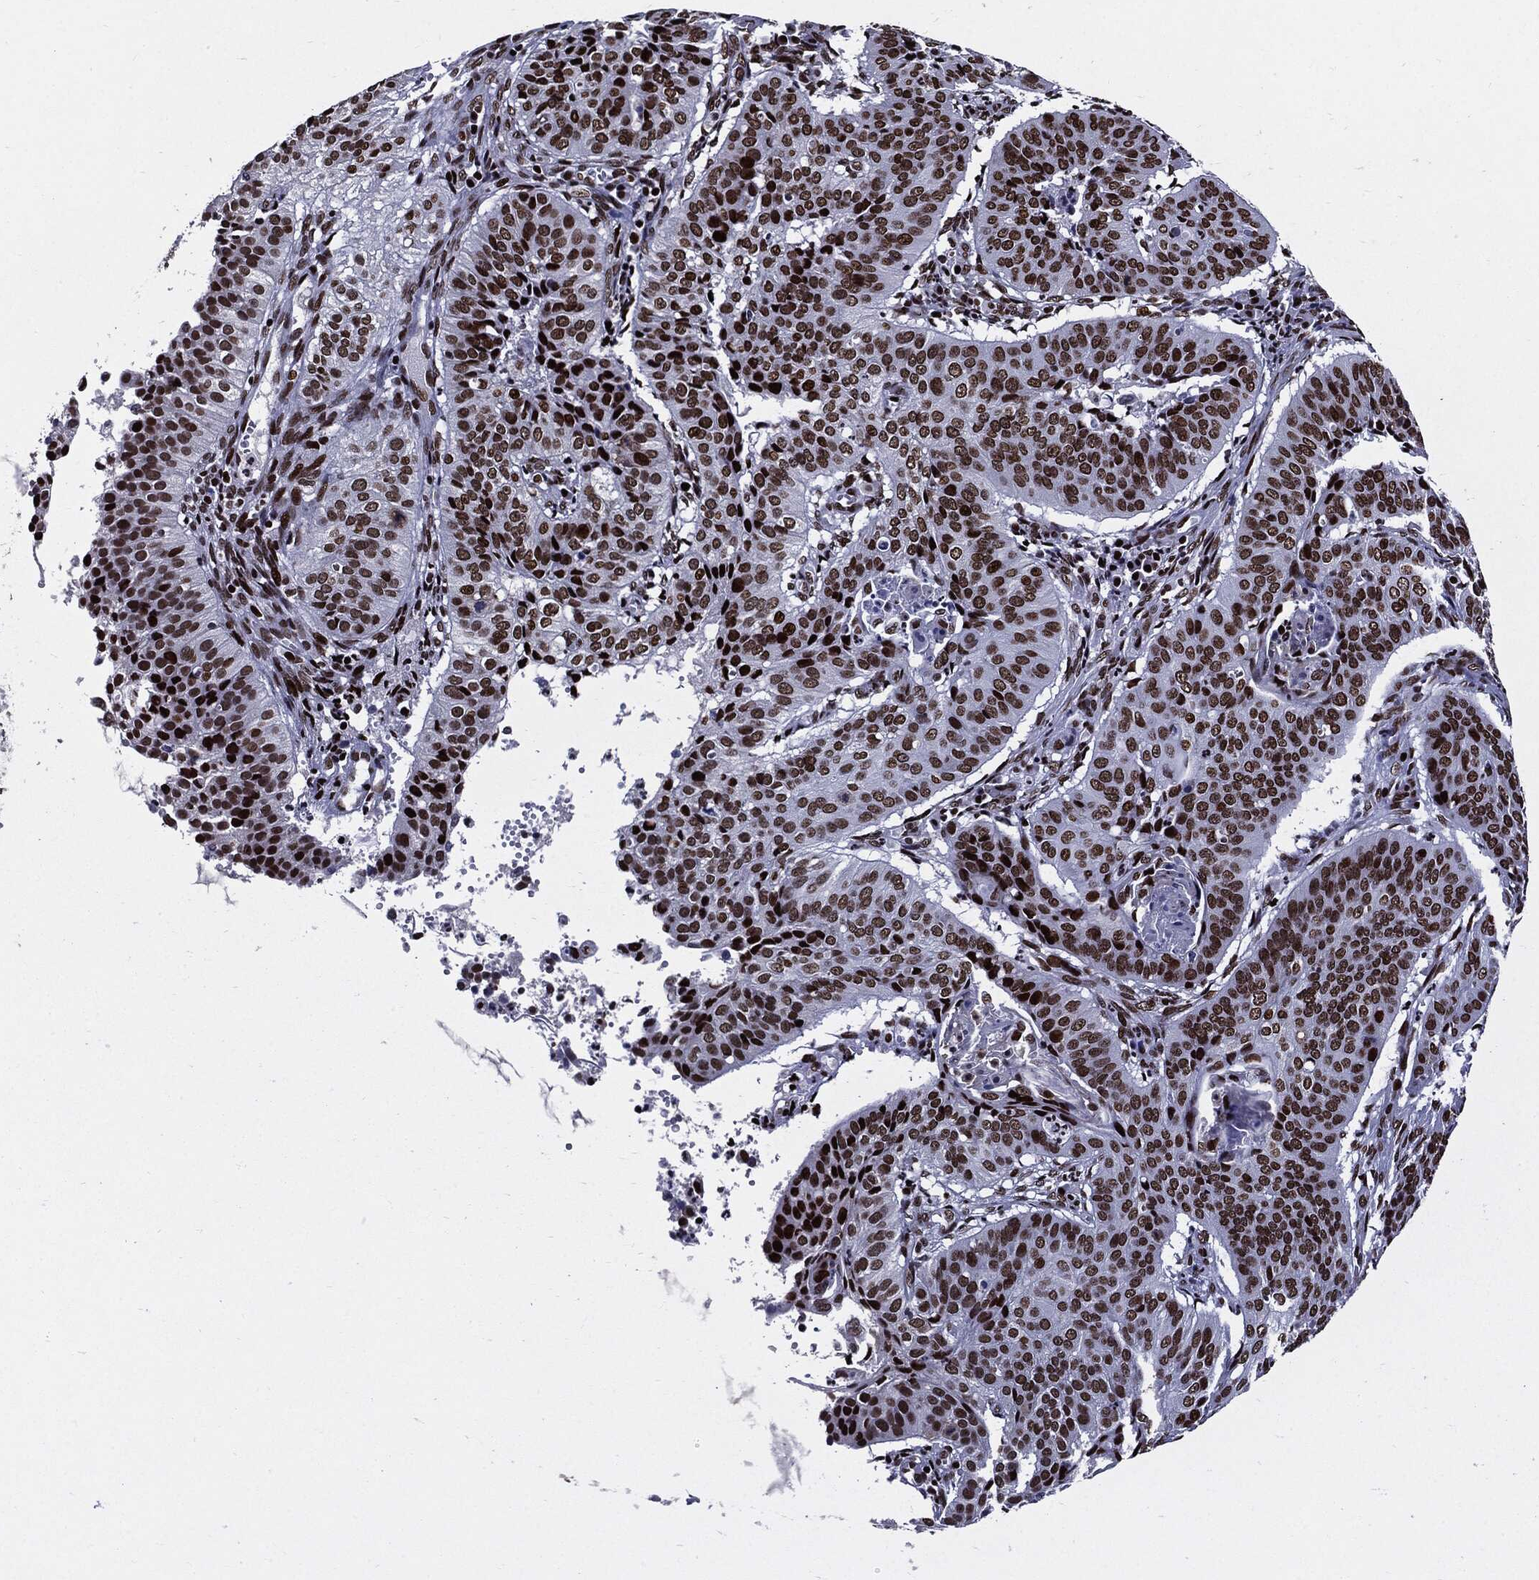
{"staining": {"intensity": "strong", "quantity": ">75%", "location": "nuclear"}, "tissue": "cervical cancer", "cell_type": "Tumor cells", "image_type": "cancer", "snomed": [{"axis": "morphology", "description": "Normal tissue, NOS"}, {"axis": "morphology", "description": "Squamous cell carcinoma, NOS"}, {"axis": "topography", "description": "Cervix"}], "caption": "There is high levels of strong nuclear expression in tumor cells of cervical cancer (squamous cell carcinoma), as demonstrated by immunohistochemical staining (brown color).", "gene": "ZFP91", "patient": {"sex": "female", "age": 39}}